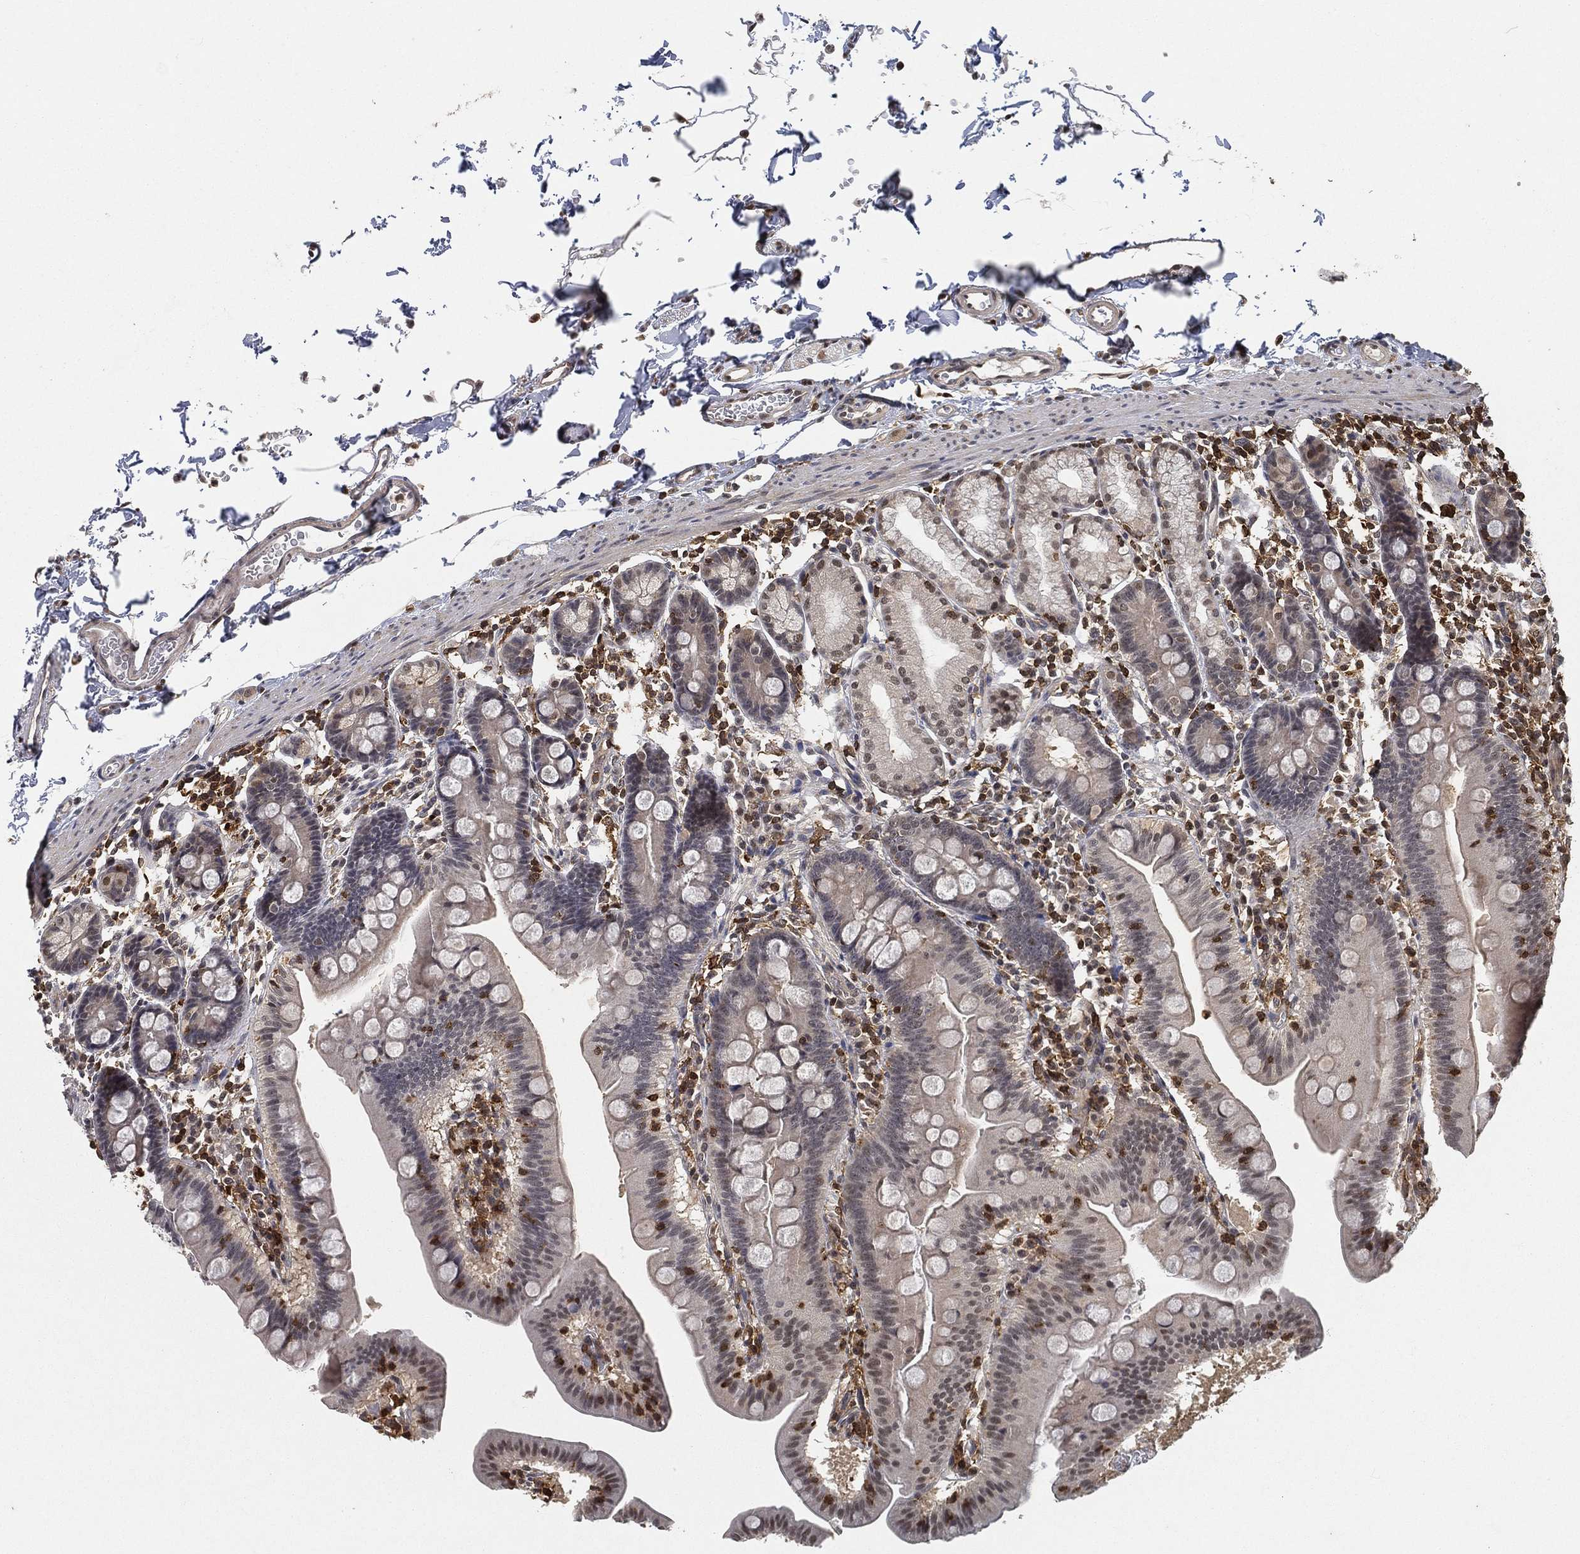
{"staining": {"intensity": "negative", "quantity": "none", "location": "none"}, "tissue": "duodenum", "cell_type": "Glandular cells", "image_type": "normal", "snomed": [{"axis": "morphology", "description": "Normal tissue, NOS"}, {"axis": "topography", "description": "Duodenum"}], "caption": "The image displays no staining of glandular cells in benign duodenum.", "gene": "WDR26", "patient": {"sex": "male", "age": 59}}